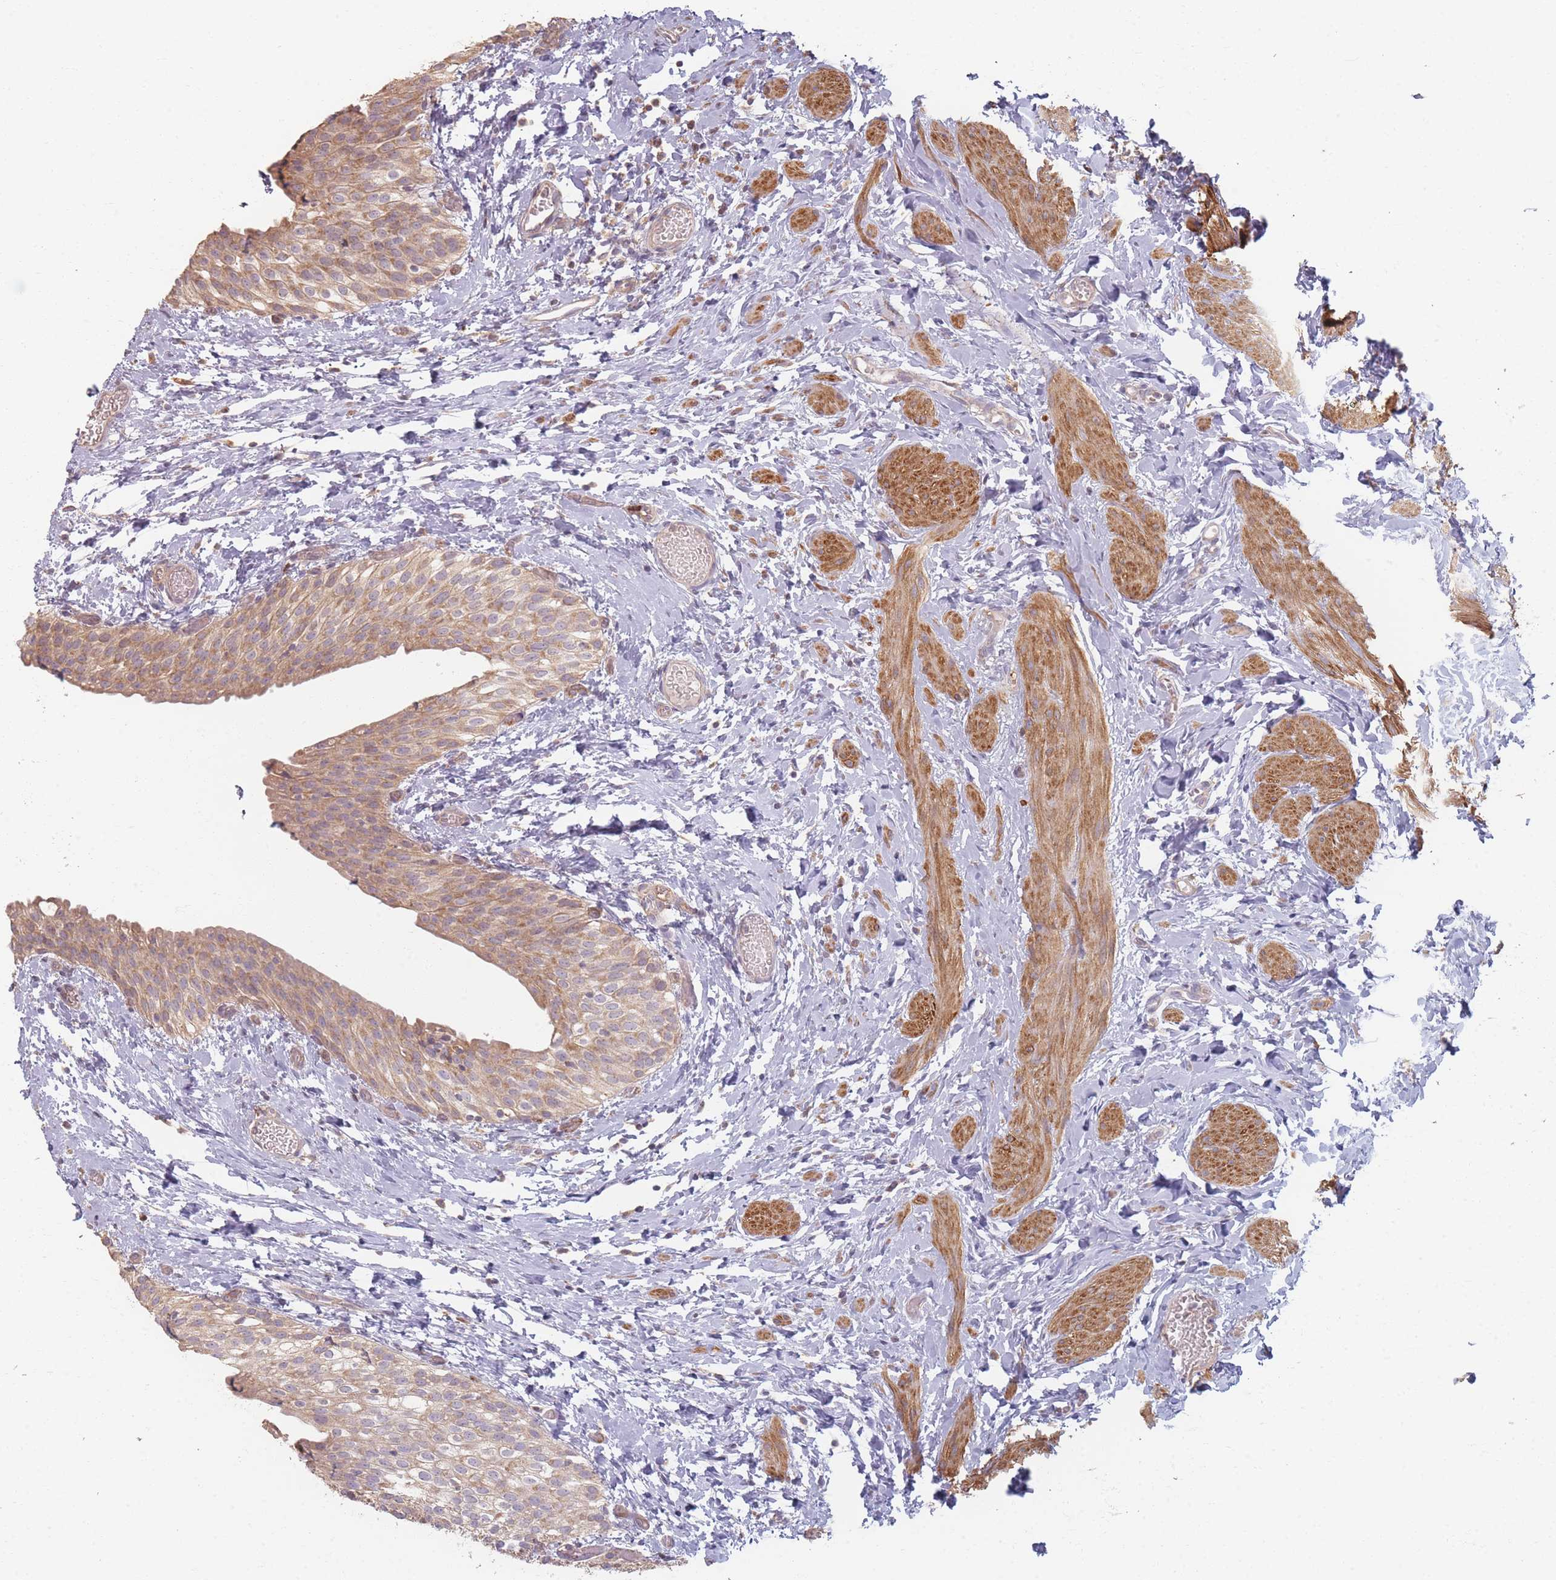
{"staining": {"intensity": "moderate", "quantity": "25%-75%", "location": "cytoplasmic/membranous"}, "tissue": "urinary bladder", "cell_type": "Urothelial cells", "image_type": "normal", "snomed": [{"axis": "morphology", "description": "Normal tissue, NOS"}, {"axis": "topography", "description": "Urinary bladder"}], "caption": "Moderate cytoplasmic/membranous expression is seen in approximately 25%-75% of urothelial cells in benign urinary bladder.", "gene": "MRPS6", "patient": {"sex": "male", "age": 1}}